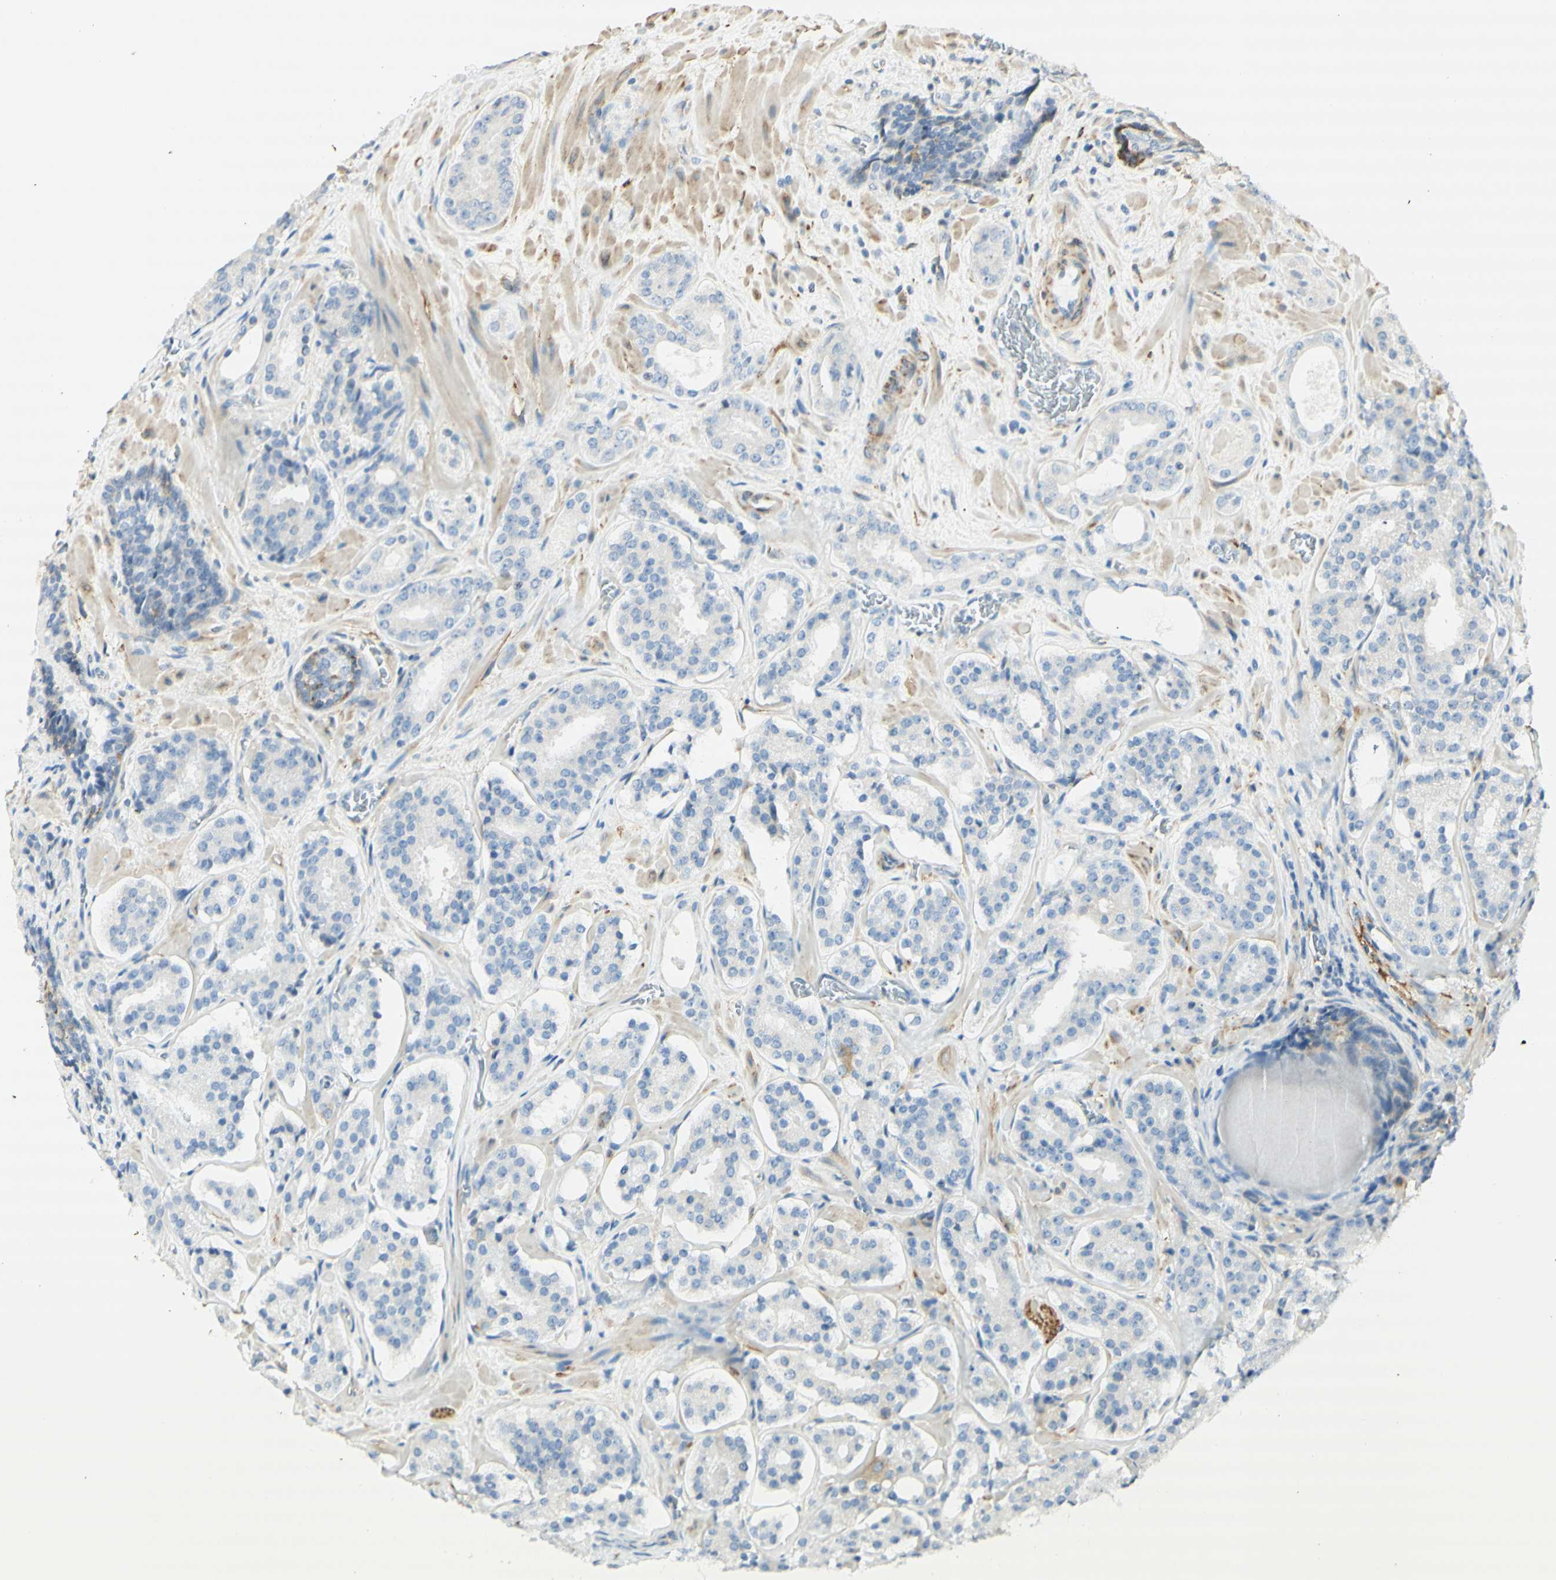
{"staining": {"intensity": "negative", "quantity": "none", "location": "none"}, "tissue": "prostate cancer", "cell_type": "Tumor cells", "image_type": "cancer", "snomed": [{"axis": "morphology", "description": "Adenocarcinoma, High grade"}, {"axis": "topography", "description": "Prostate"}], "caption": "This is an immunohistochemistry micrograph of human adenocarcinoma (high-grade) (prostate). There is no expression in tumor cells.", "gene": "MAP1B", "patient": {"sex": "male", "age": 60}}